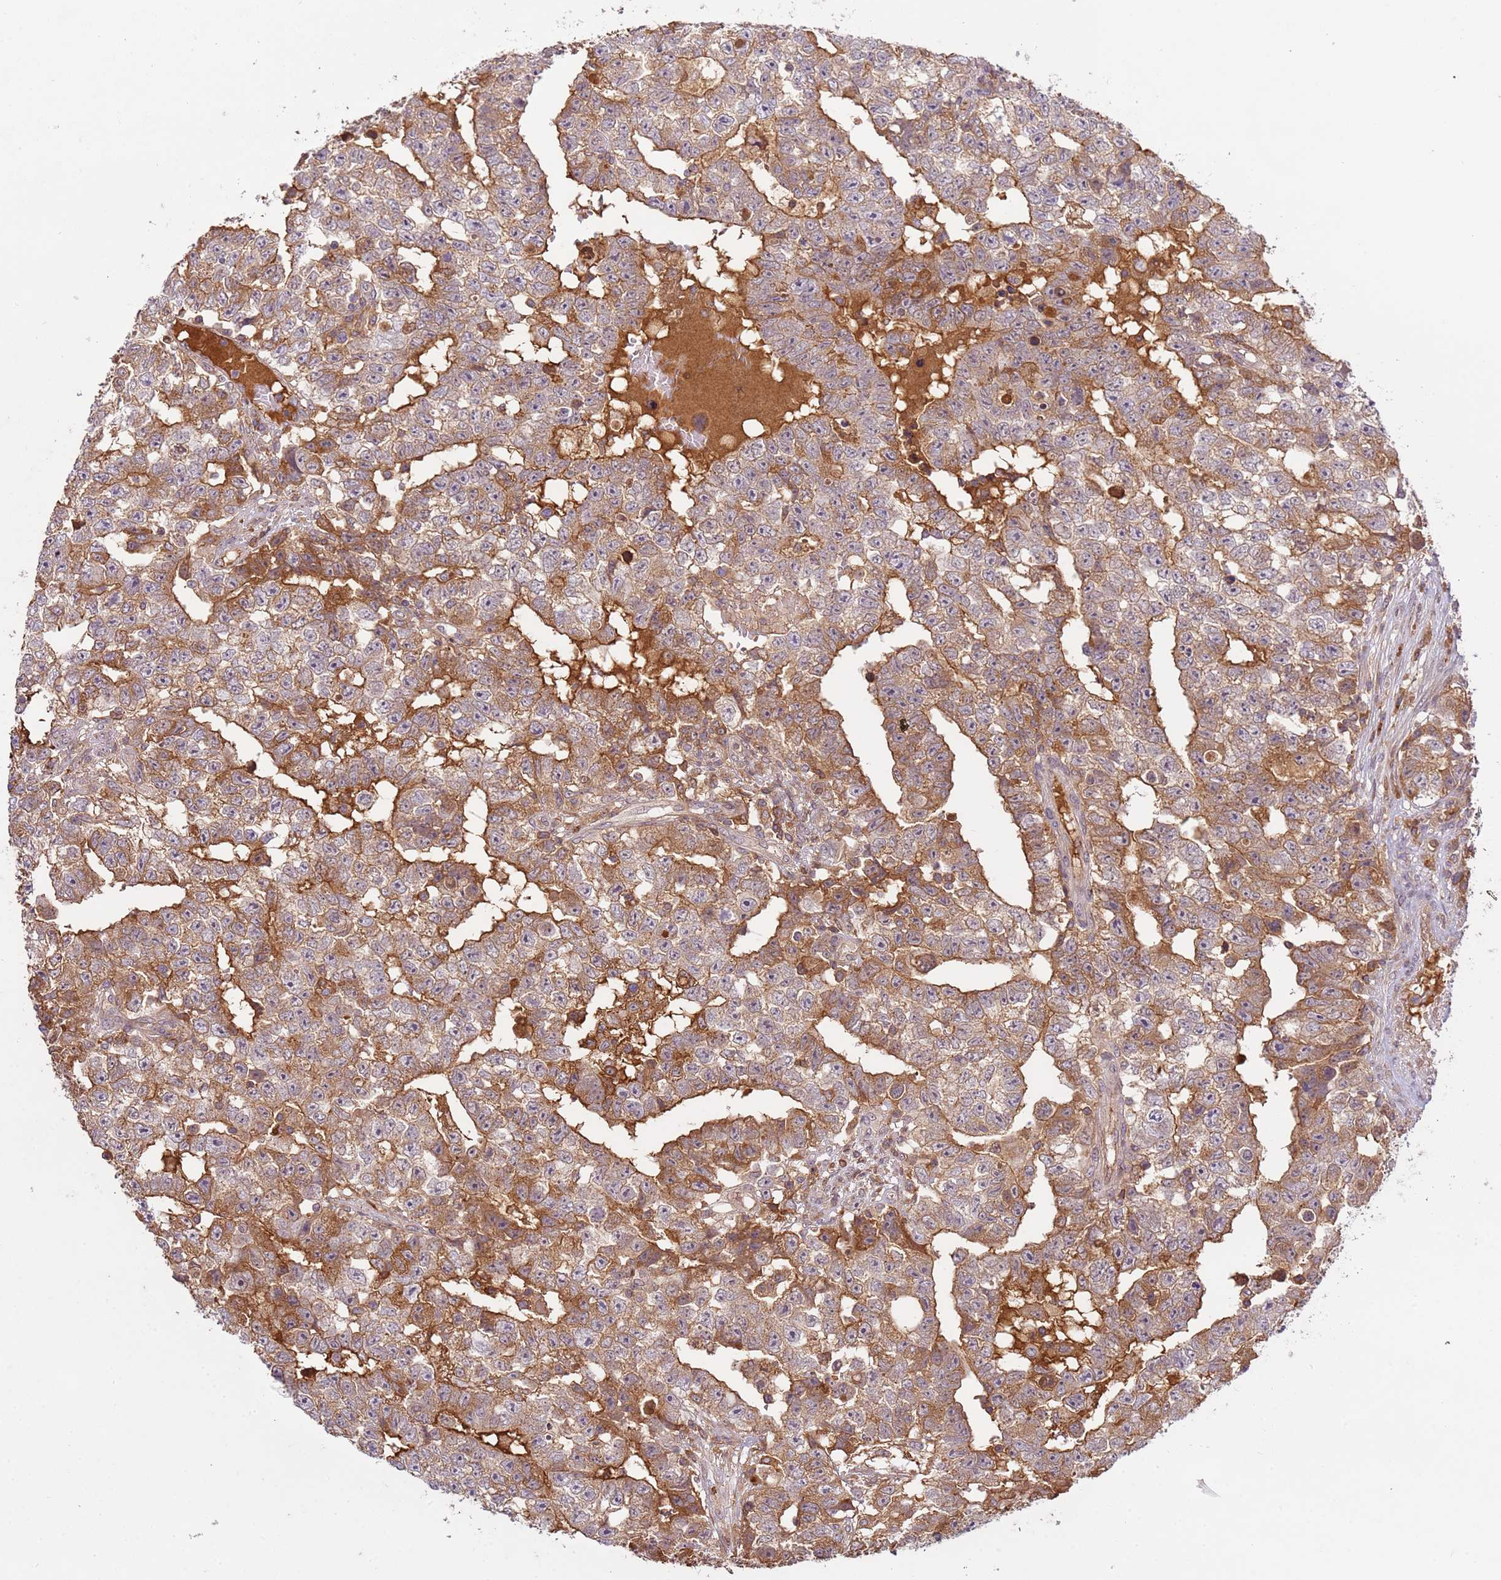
{"staining": {"intensity": "strong", "quantity": ">75%", "location": "cytoplasmic/membranous"}, "tissue": "testis cancer", "cell_type": "Tumor cells", "image_type": "cancer", "snomed": [{"axis": "morphology", "description": "Carcinoma, Embryonal, NOS"}, {"axis": "topography", "description": "Testis"}], "caption": "Embryonal carcinoma (testis) was stained to show a protein in brown. There is high levels of strong cytoplasmic/membranous positivity in approximately >75% of tumor cells.", "gene": "ZNF624", "patient": {"sex": "male", "age": 25}}